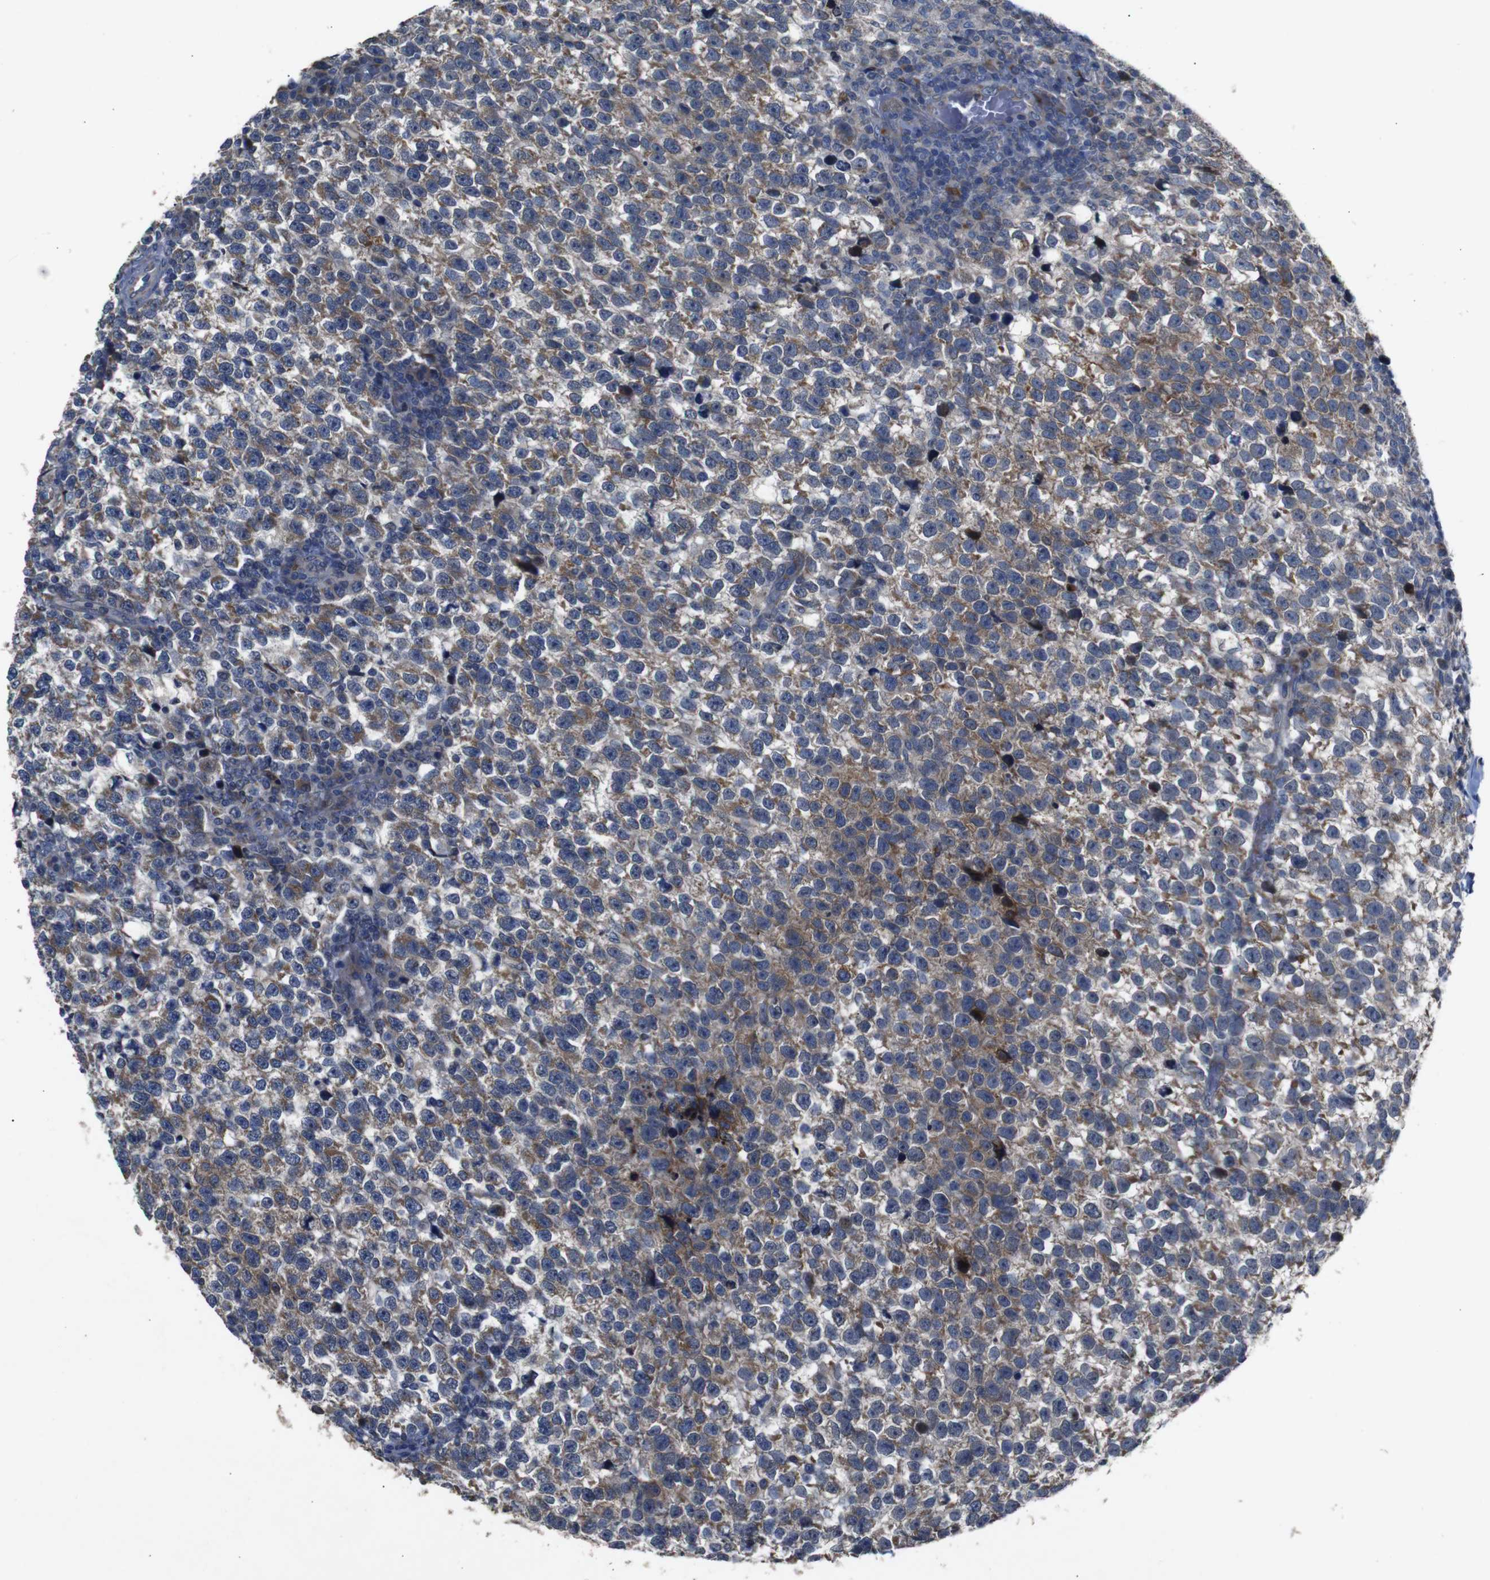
{"staining": {"intensity": "moderate", "quantity": ">75%", "location": "cytoplasmic/membranous"}, "tissue": "testis cancer", "cell_type": "Tumor cells", "image_type": "cancer", "snomed": [{"axis": "morphology", "description": "Normal tissue, NOS"}, {"axis": "morphology", "description": "Seminoma, NOS"}, {"axis": "topography", "description": "Testis"}], "caption": "Immunohistochemistry photomicrograph of human testis cancer stained for a protein (brown), which exhibits medium levels of moderate cytoplasmic/membranous expression in about >75% of tumor cells.", "gene": "CHST10", "patient": {"sex": "male", "age": 43}}